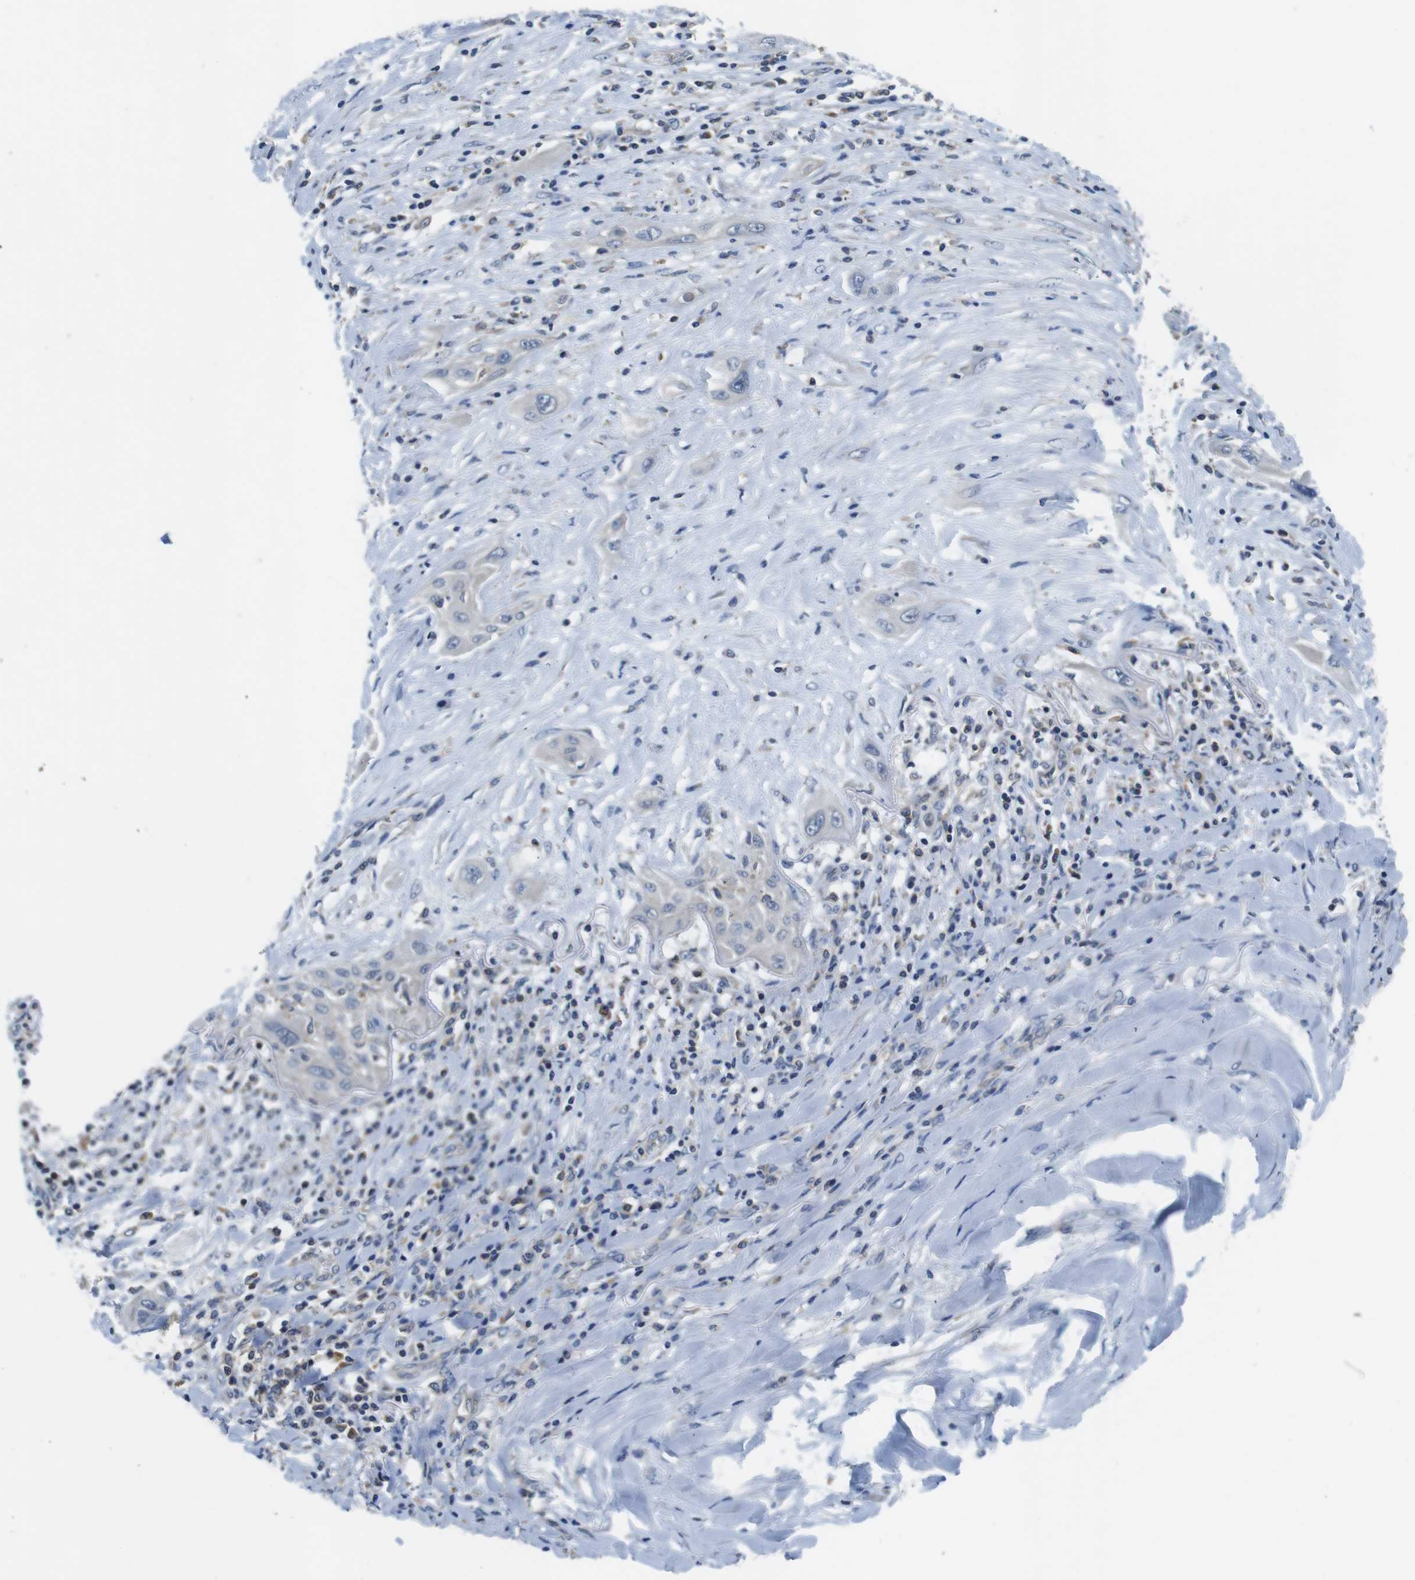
{"staining": {"intensity": "negative", "quantity": "none", "location": "none"}, "tissue": "lung cancer", "cell_type": "Tumor cells", "image_type": "cancer", "snomed": [{"axis": "morphology", "description": "Squamous cell carcinoma, NOS"}, {"axis": "topography", "description": "Lung"}], "caption": "Lung squamous cell carcinoma stained for a protein using IHC exhibits no staining tumor cells.", "gene": "PIK3CD", "patient": {"sex": "female", "age": 47}}